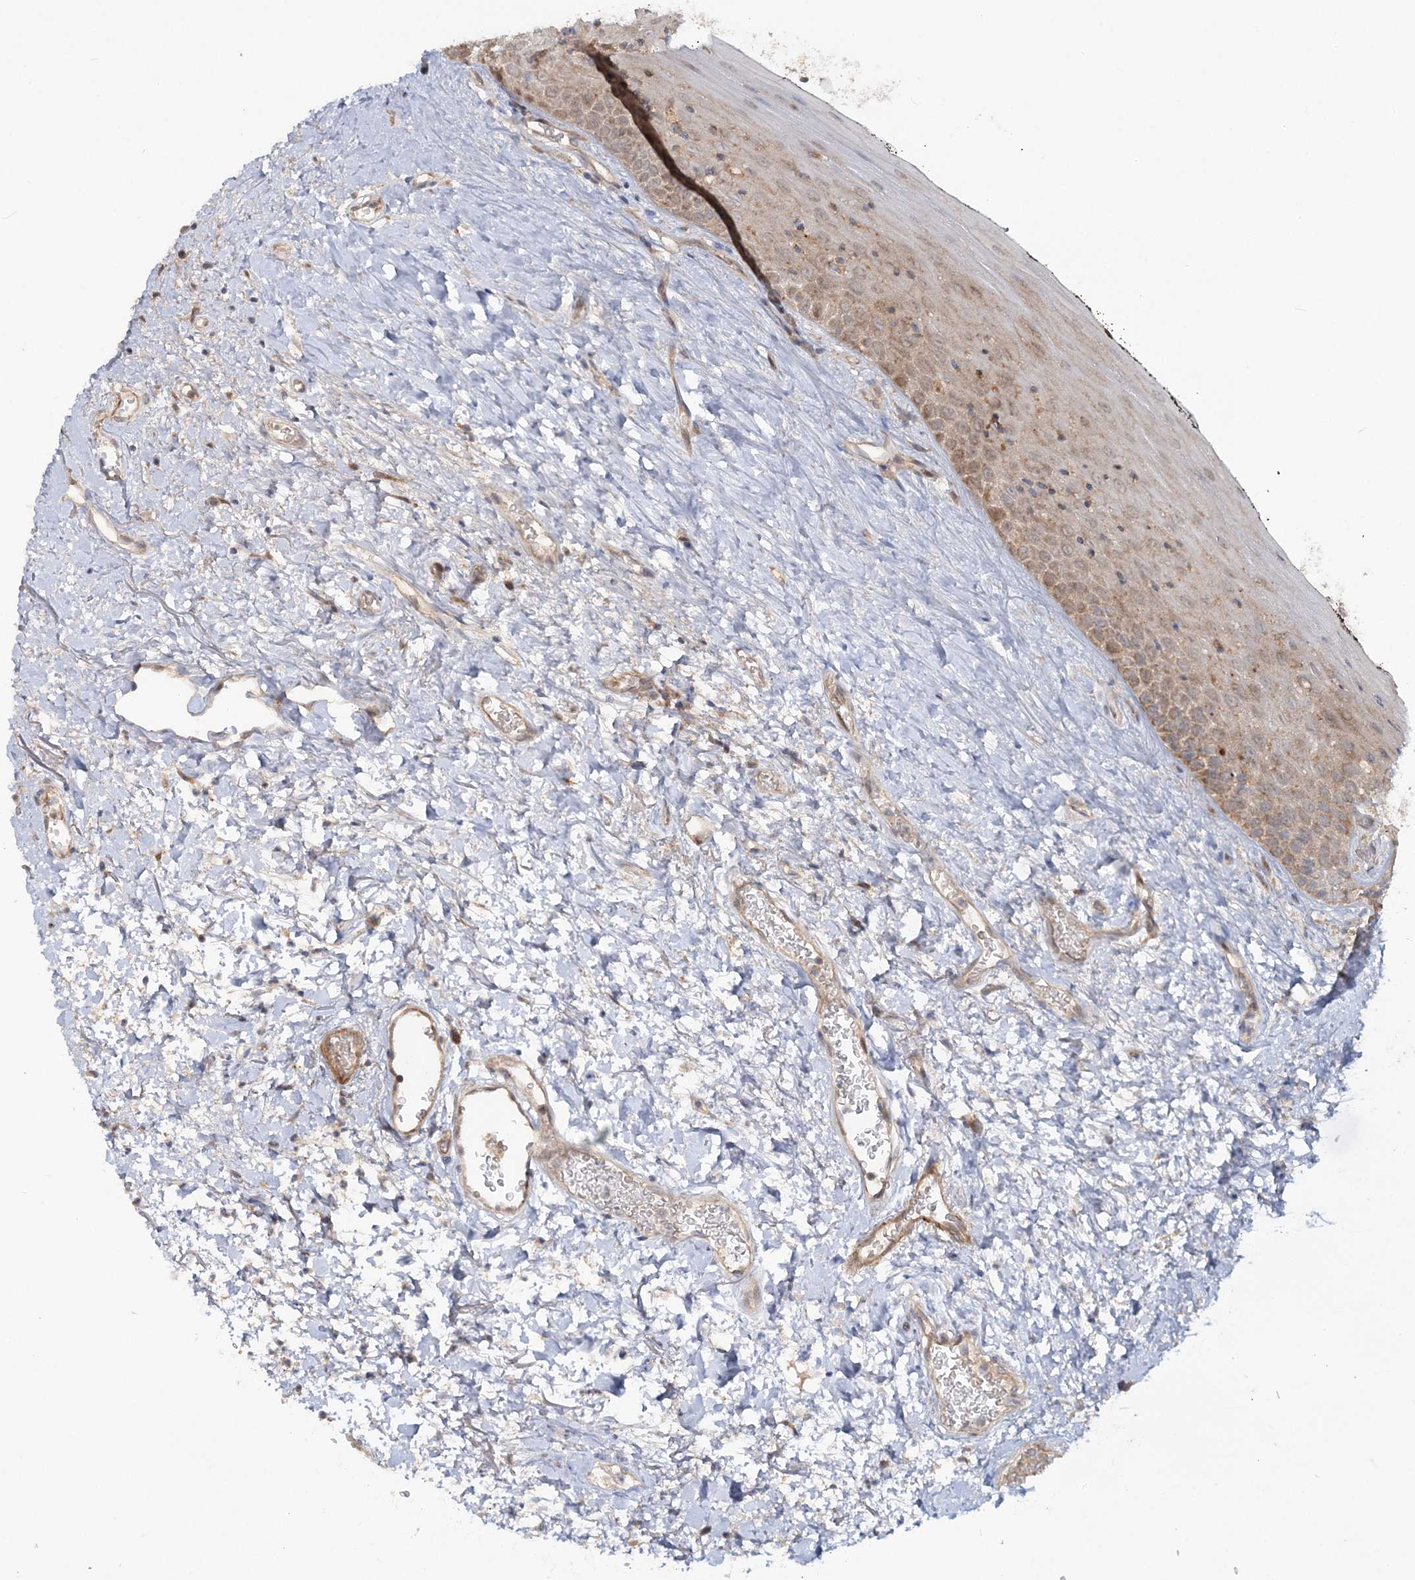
{"staining": {"intensity": "moderate", "quantity": "25%-75%", "location": "cytoplasmic/membranous"}, "tissue": "oral mucosa", "cell_type": "Squamous epithelial cells", "image_type": "normal", "snomed": [{"axis": "morphology", "description": "Normal tissue, NOS"}, {"axis": "topography", "description": "Oral tissue"}], "caption": "The image displays immunohistochemical staining of unremarkable oral mucosa. There is moderate cytoplasmic/membranous staining is seen in about 25%-75% of squamous epithelial cells.", "gene": "MOCS2", "patient": {"sex": "male", "age": 74}}